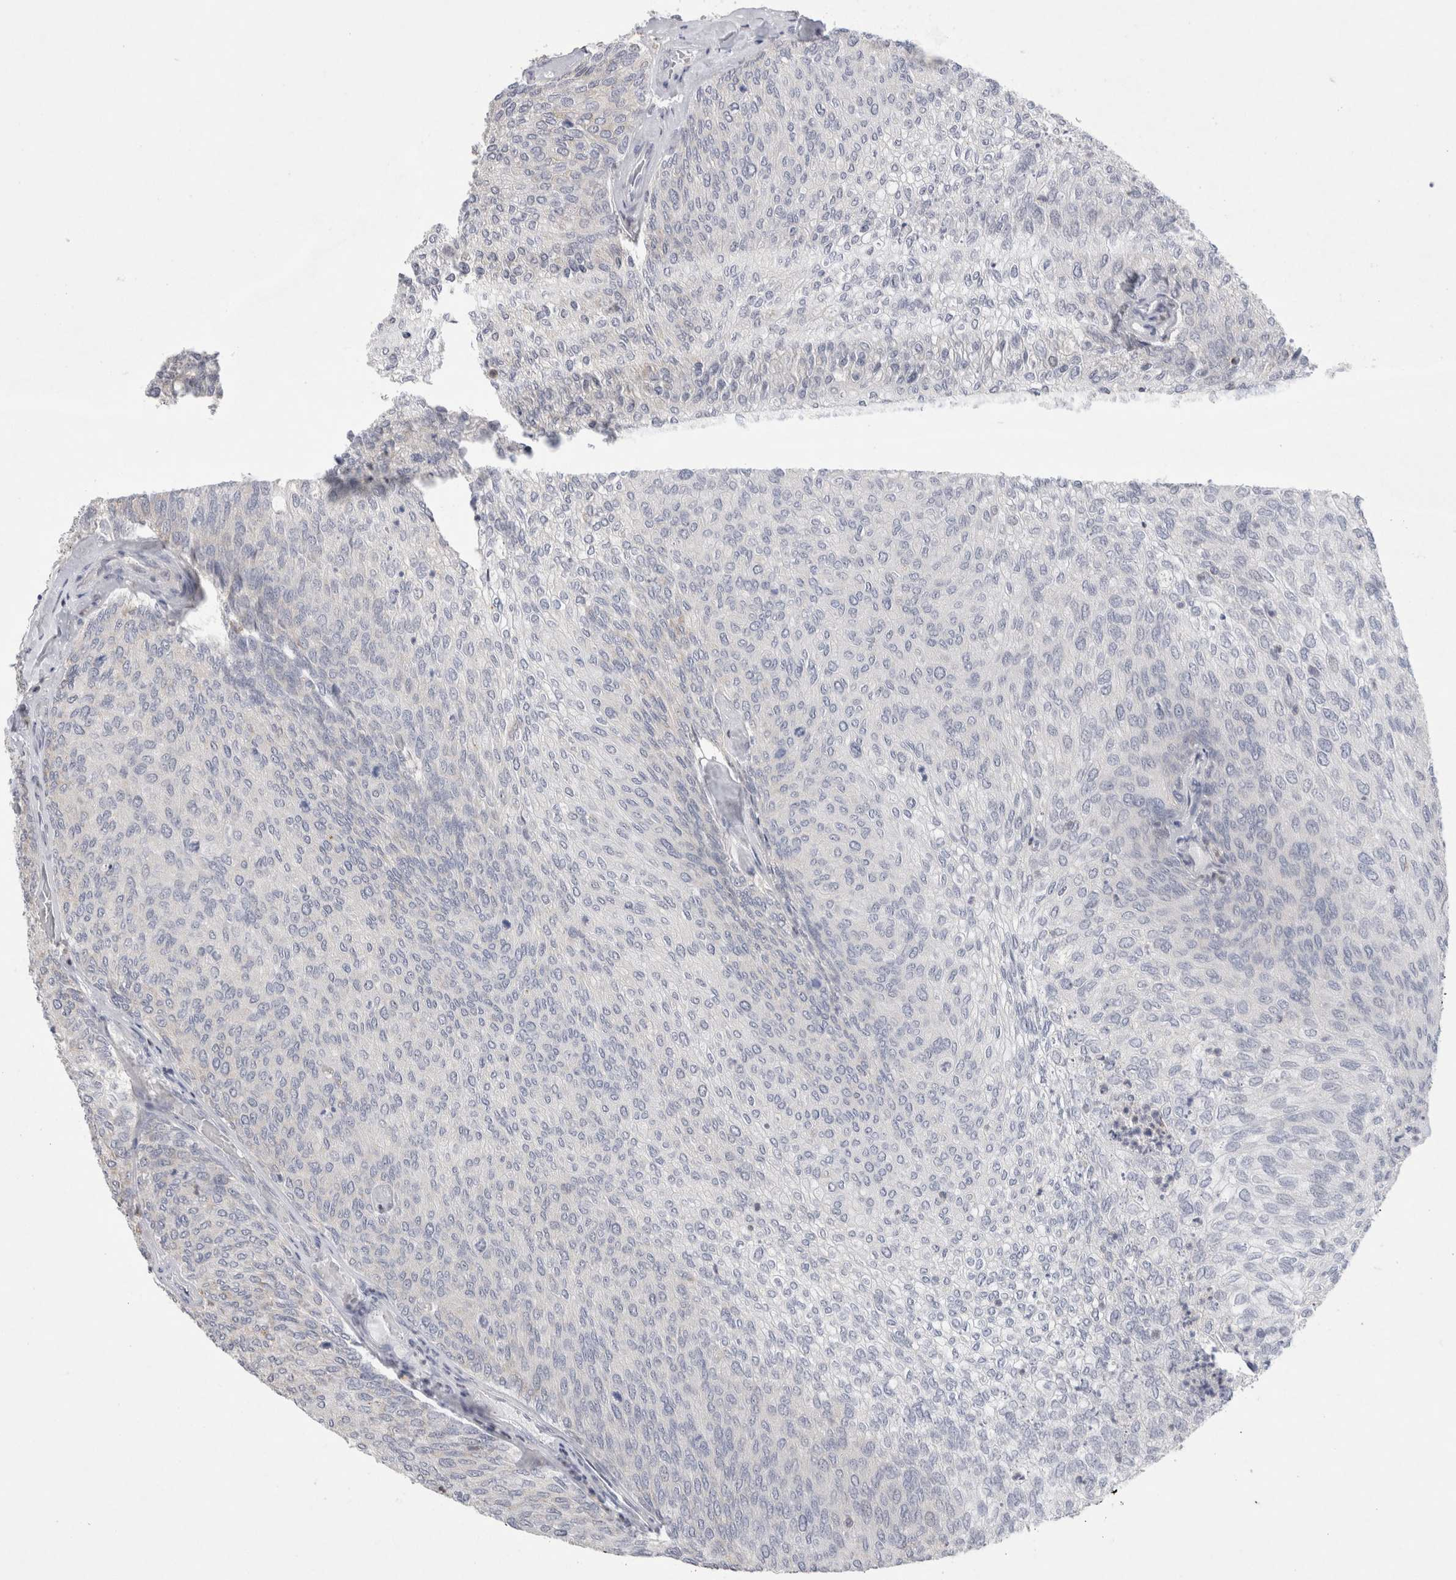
{"staining": {"intensity": "weak", "quantity": "<25%", "location": "cytoplasmic/membranous"}, "tissue": "urothelial cancer", "cell_type": "Tumor cells", "image_type": "cancer", "snomed": [{"axis": "morphology", "description": "Urothelial carcinoma, Low grade"}, {"axis": "topography", "description": "Urinary bladder"}], "caption": "Human low-grade urothelial carcinoma stained for a protein using immunohistochemistry (IHC) demonstrates no expression in tumor cells.", "gene": "AGMAT", "patient": {"sex": "female", "age": 79}}